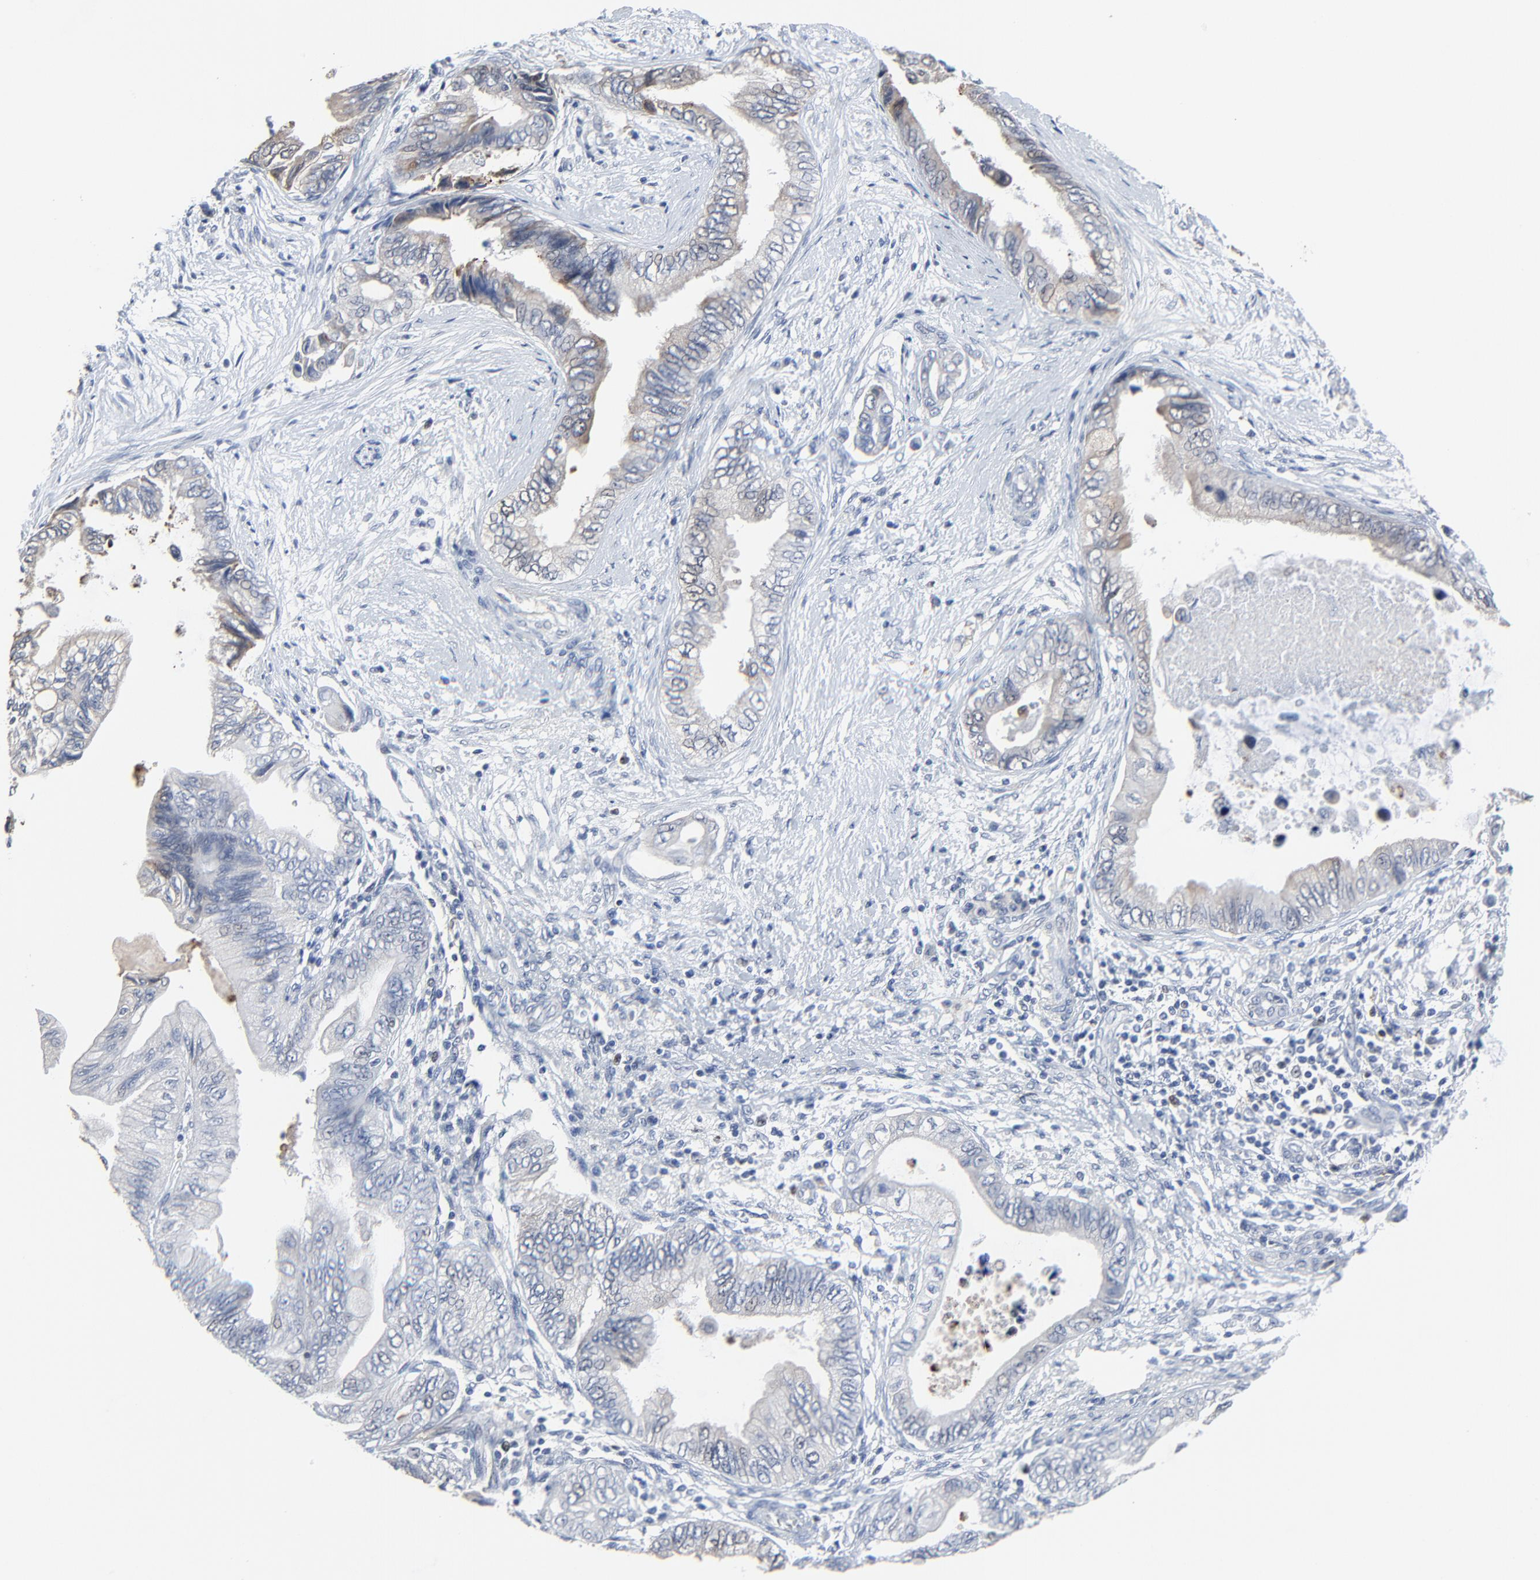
{"staining": {"intensity": "negative", "quantity": "none", "location": "none"}, "tissue": "pancreatic cancer", "cell_type": "Tumor cells", "image_type": "cancer", "snomed": [{"axis": "morphology", "description": "Adenocarcinoma, NOS"}, {"axis": "topography", "description": "Pancreas"}], "caption": "This is an immunohistochemistry (IHC) image of pancreatic adenocarcinoma. There is no staining in tumor cells.", "gene": "BIRC3", "patient": {"sex": "female", "age": 66}}